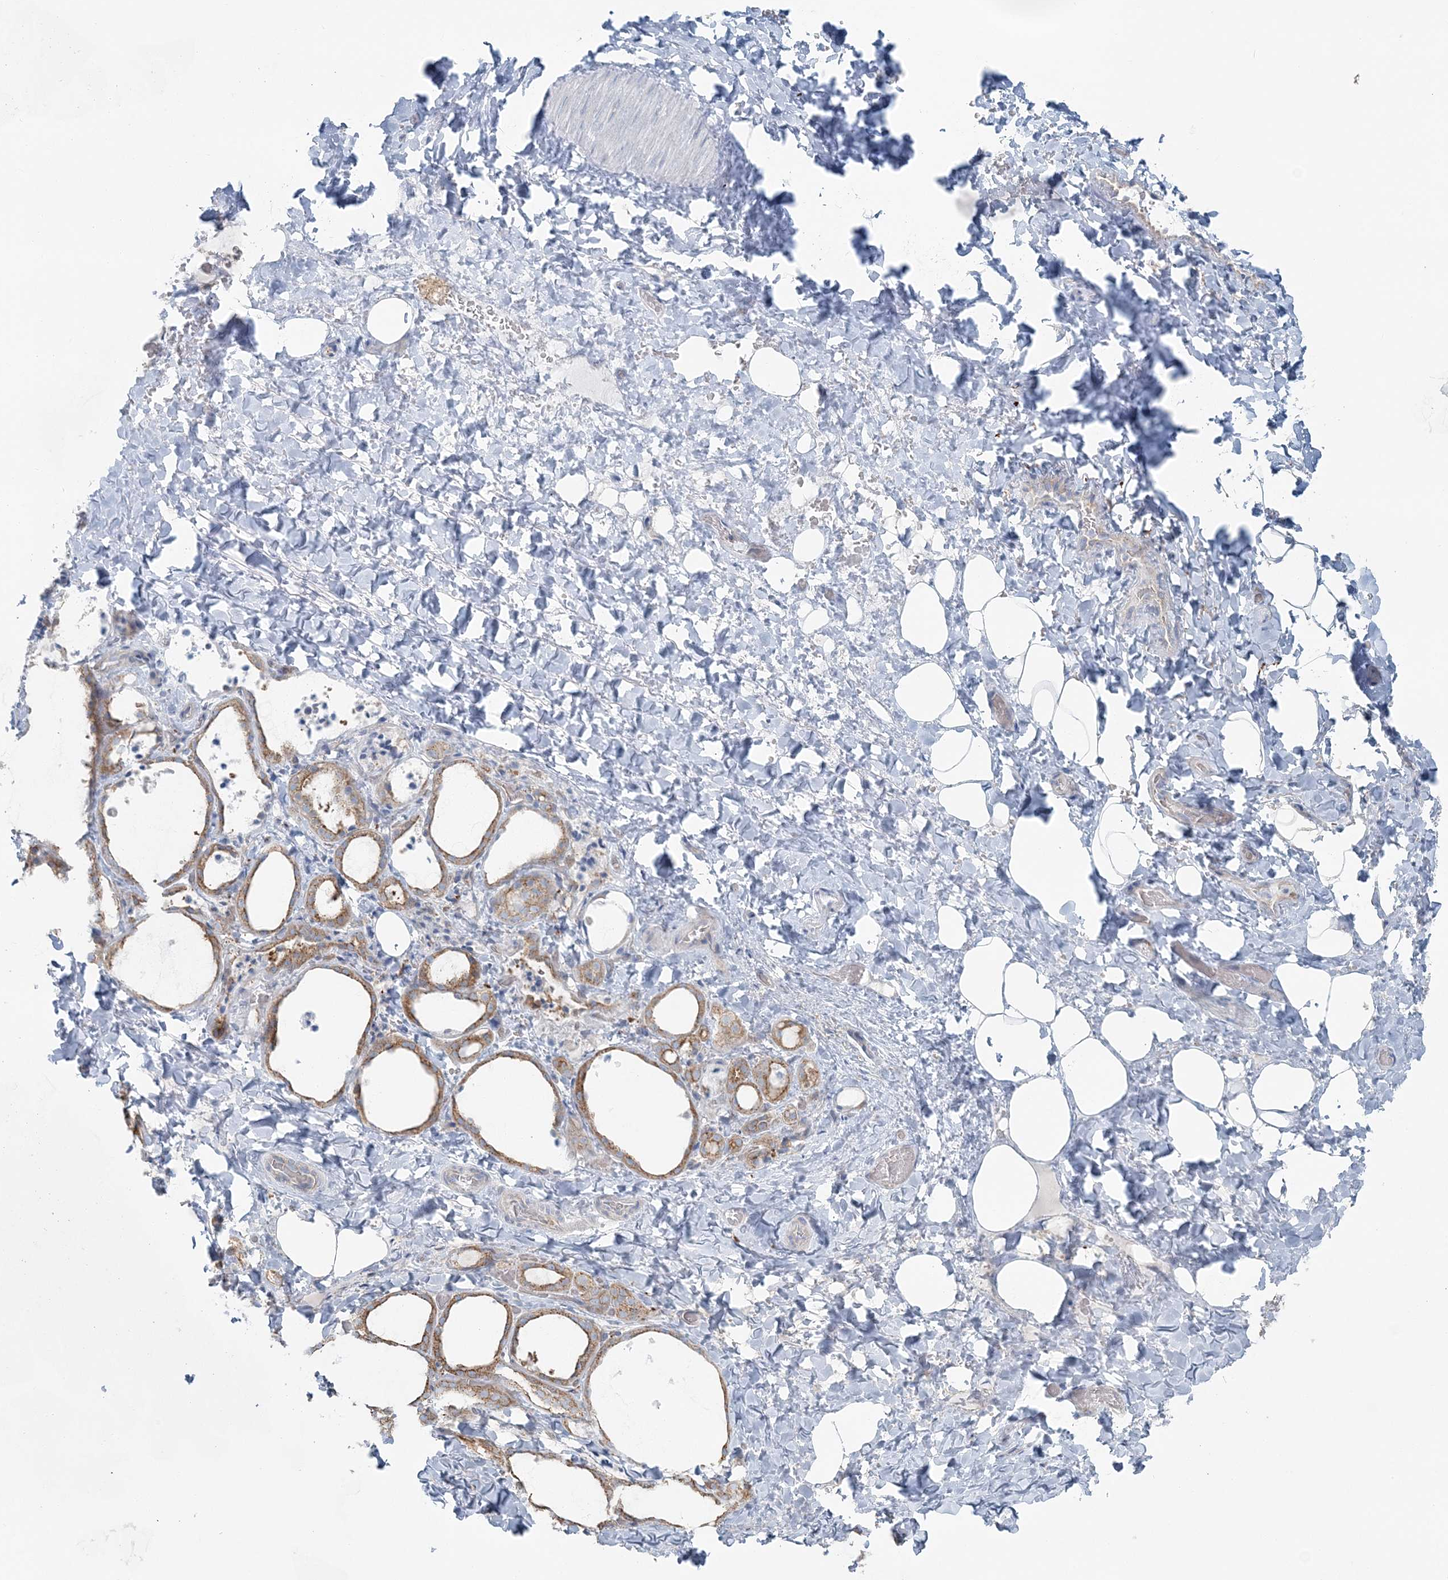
{"staining": {"intensity": "moderate", "quantity": ">75%", "location": "cytoplasmic/membranous"}, "tissue": "thyroid gland", "cell_type": "Glandular cells", "image_type": "normal", "snomed": [{"axis": "morphology", "description": "Normal tissue, NOS"}, {"axis": "topography", "description": "Thyroid gland"}], "caption": "Thyroid gland stained with immunohistochemistry (IHC) demonstrates moderate cytoplasmic/membranous expression in about >75% of glandular cells. The staining was performed using DAB (3,3'-diaminobenzidine) to visualize the protein expression in brown, while the nuclei were stained in blue with hematoxylin (Magnification: 20x).", "gene": "SNX2", "patient": {"sex": "female", "age": 22}}